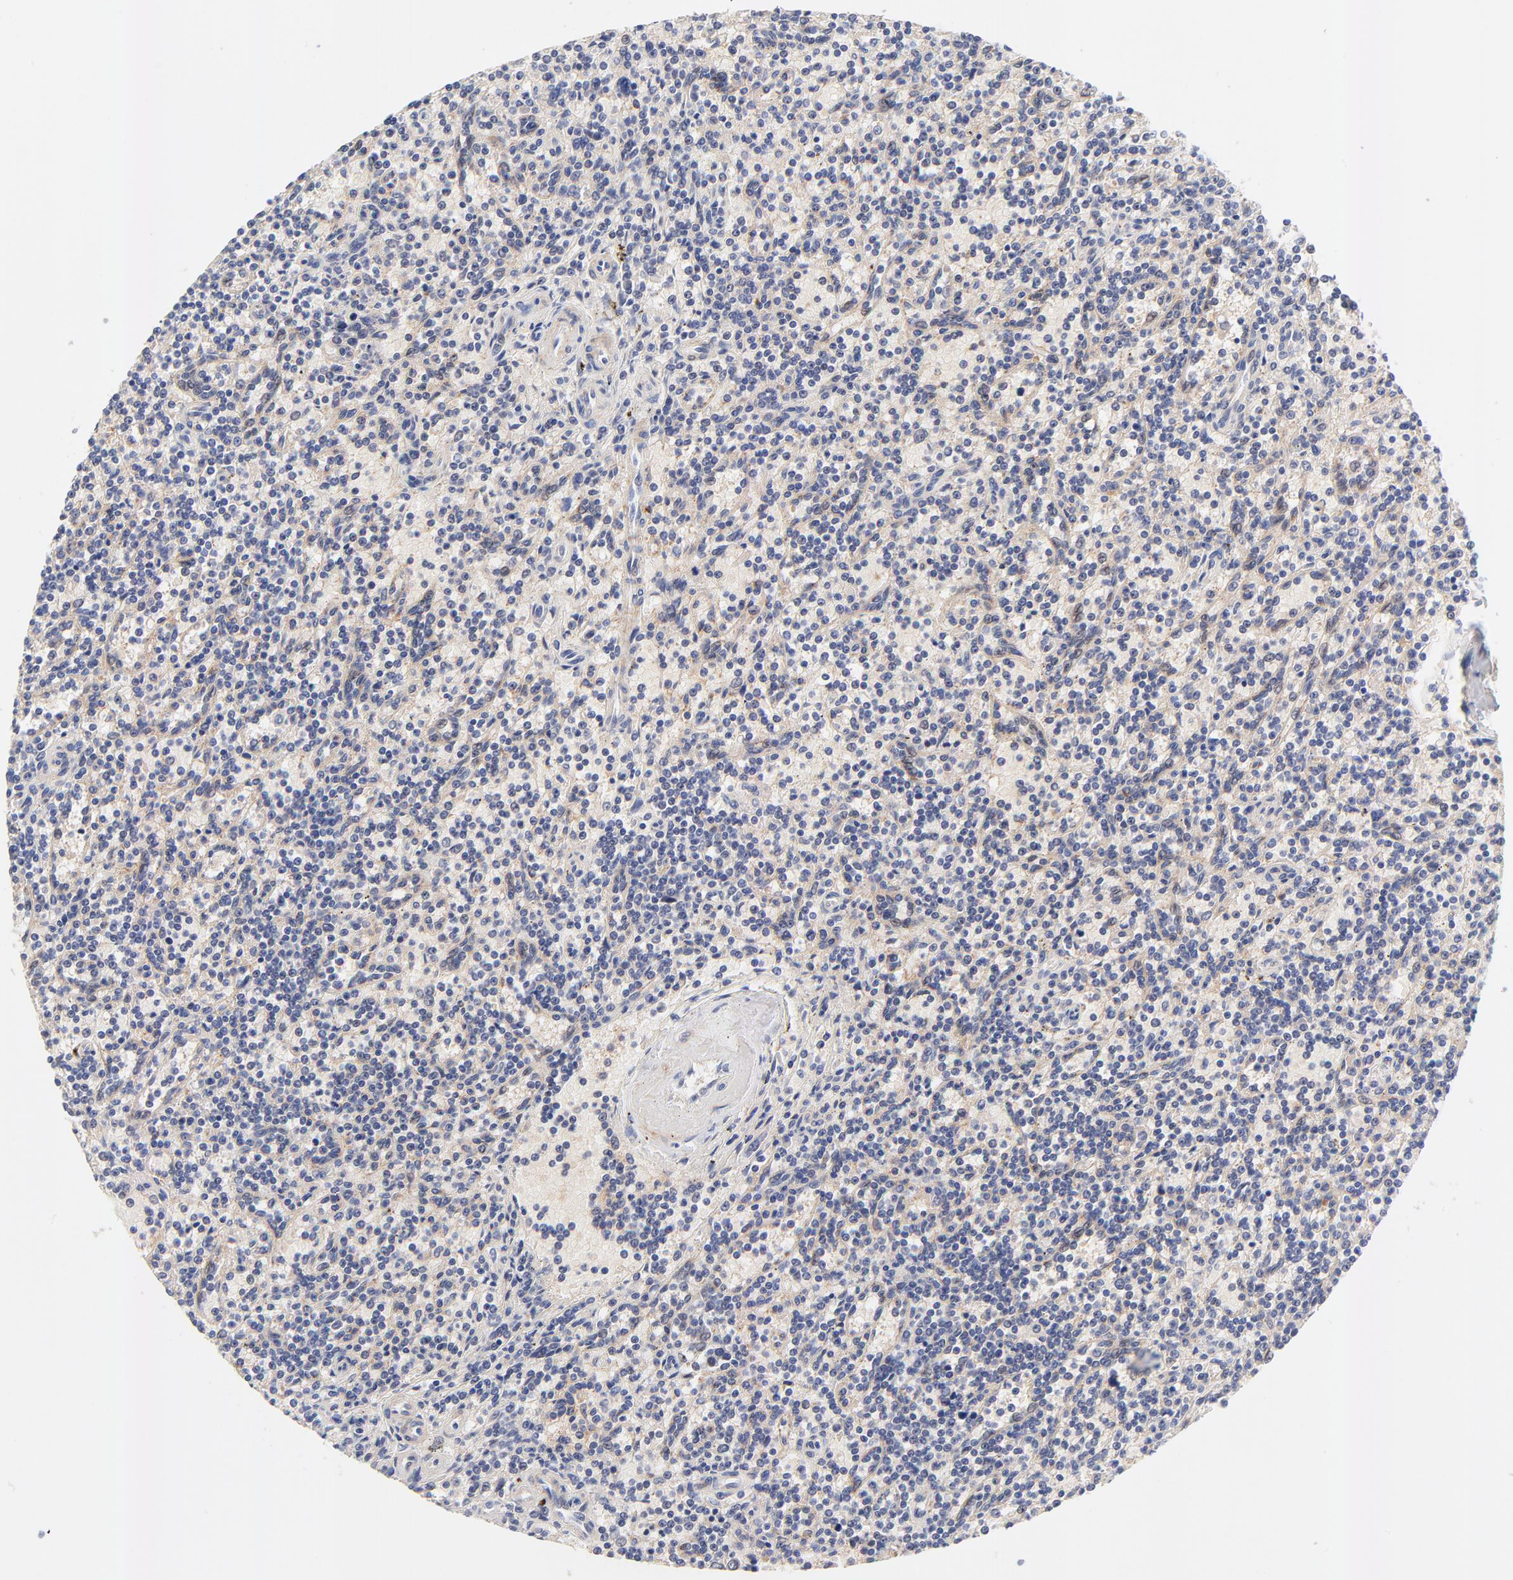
{"staining": {"intensity": "weak", "quantity": "<25%", "location": "cytoplasmic/membranous"}, "tissue": "lymphoma", "cell_type": "Tumor cells", "image_type": "cancer", "snomed": [{"axis": "morphology", "description": "Malignant lymphoma, non-Hodgkin's type, Low grade"}, {"axis": "topography", "description": "Spleen"}], "caption": "Tumor cells show no significant protein staining in lymphoma.", "gene": "TXNL1", "patient": {"sex": "male", "age": 73}}